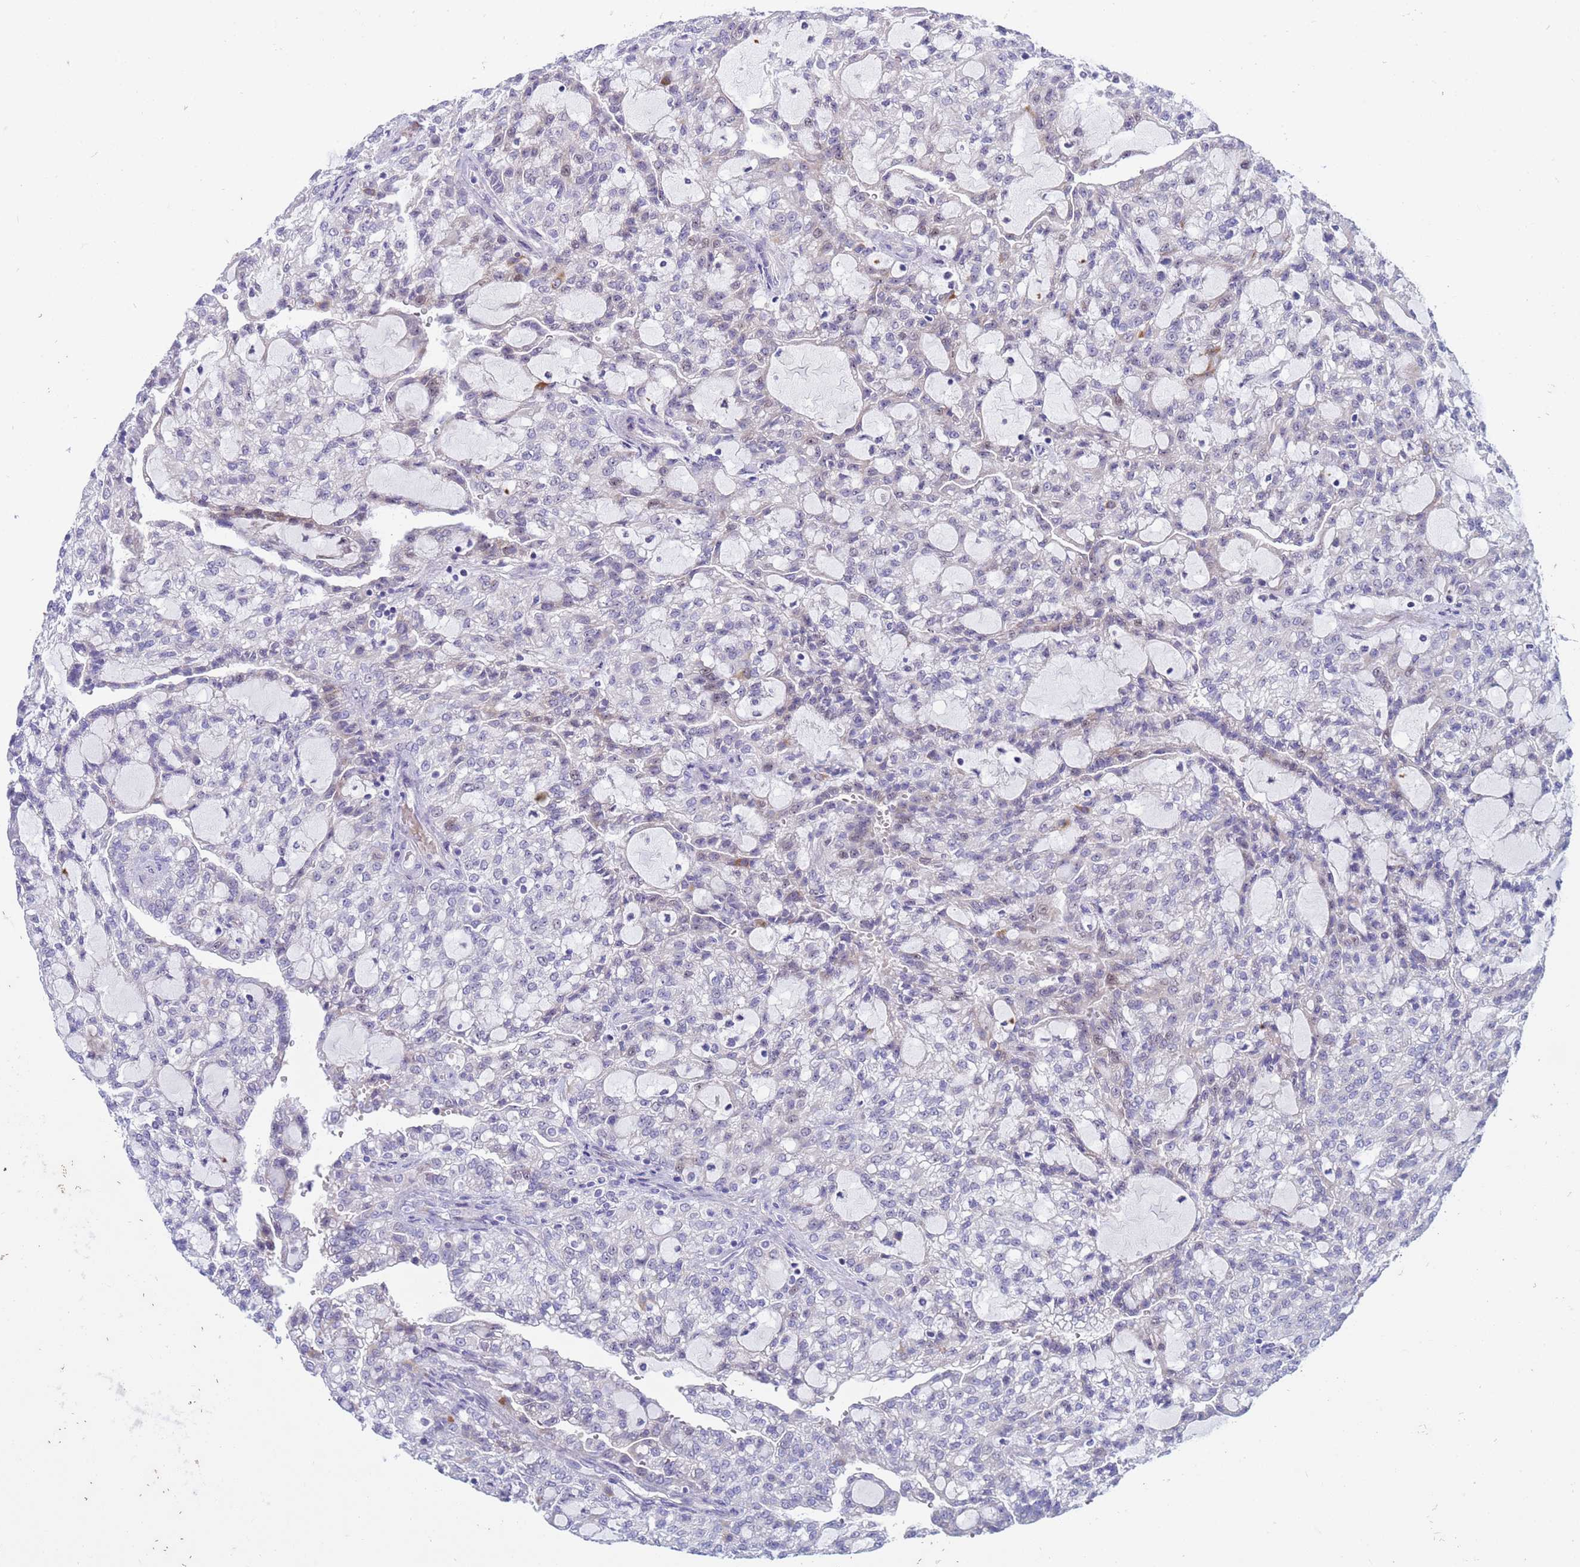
{"staining": {"intensity": "weak", "quantity": "<25%", "location": "nuclear"}, "tissue": "renal cancer", "cell_type": "Tumor cells", "image_type": "cancer", "snomed": [{"axis": "morphology", "description": "Adenocarcinoma, NOS"}, {"axis": "topography", "description": "Kidney"}], "caption": "Tumor cells are negative for brown protein staining in adenocarcinoma (renal).", "gene": "LRATD1", "patient": {"sex": "male", "age": 63}}